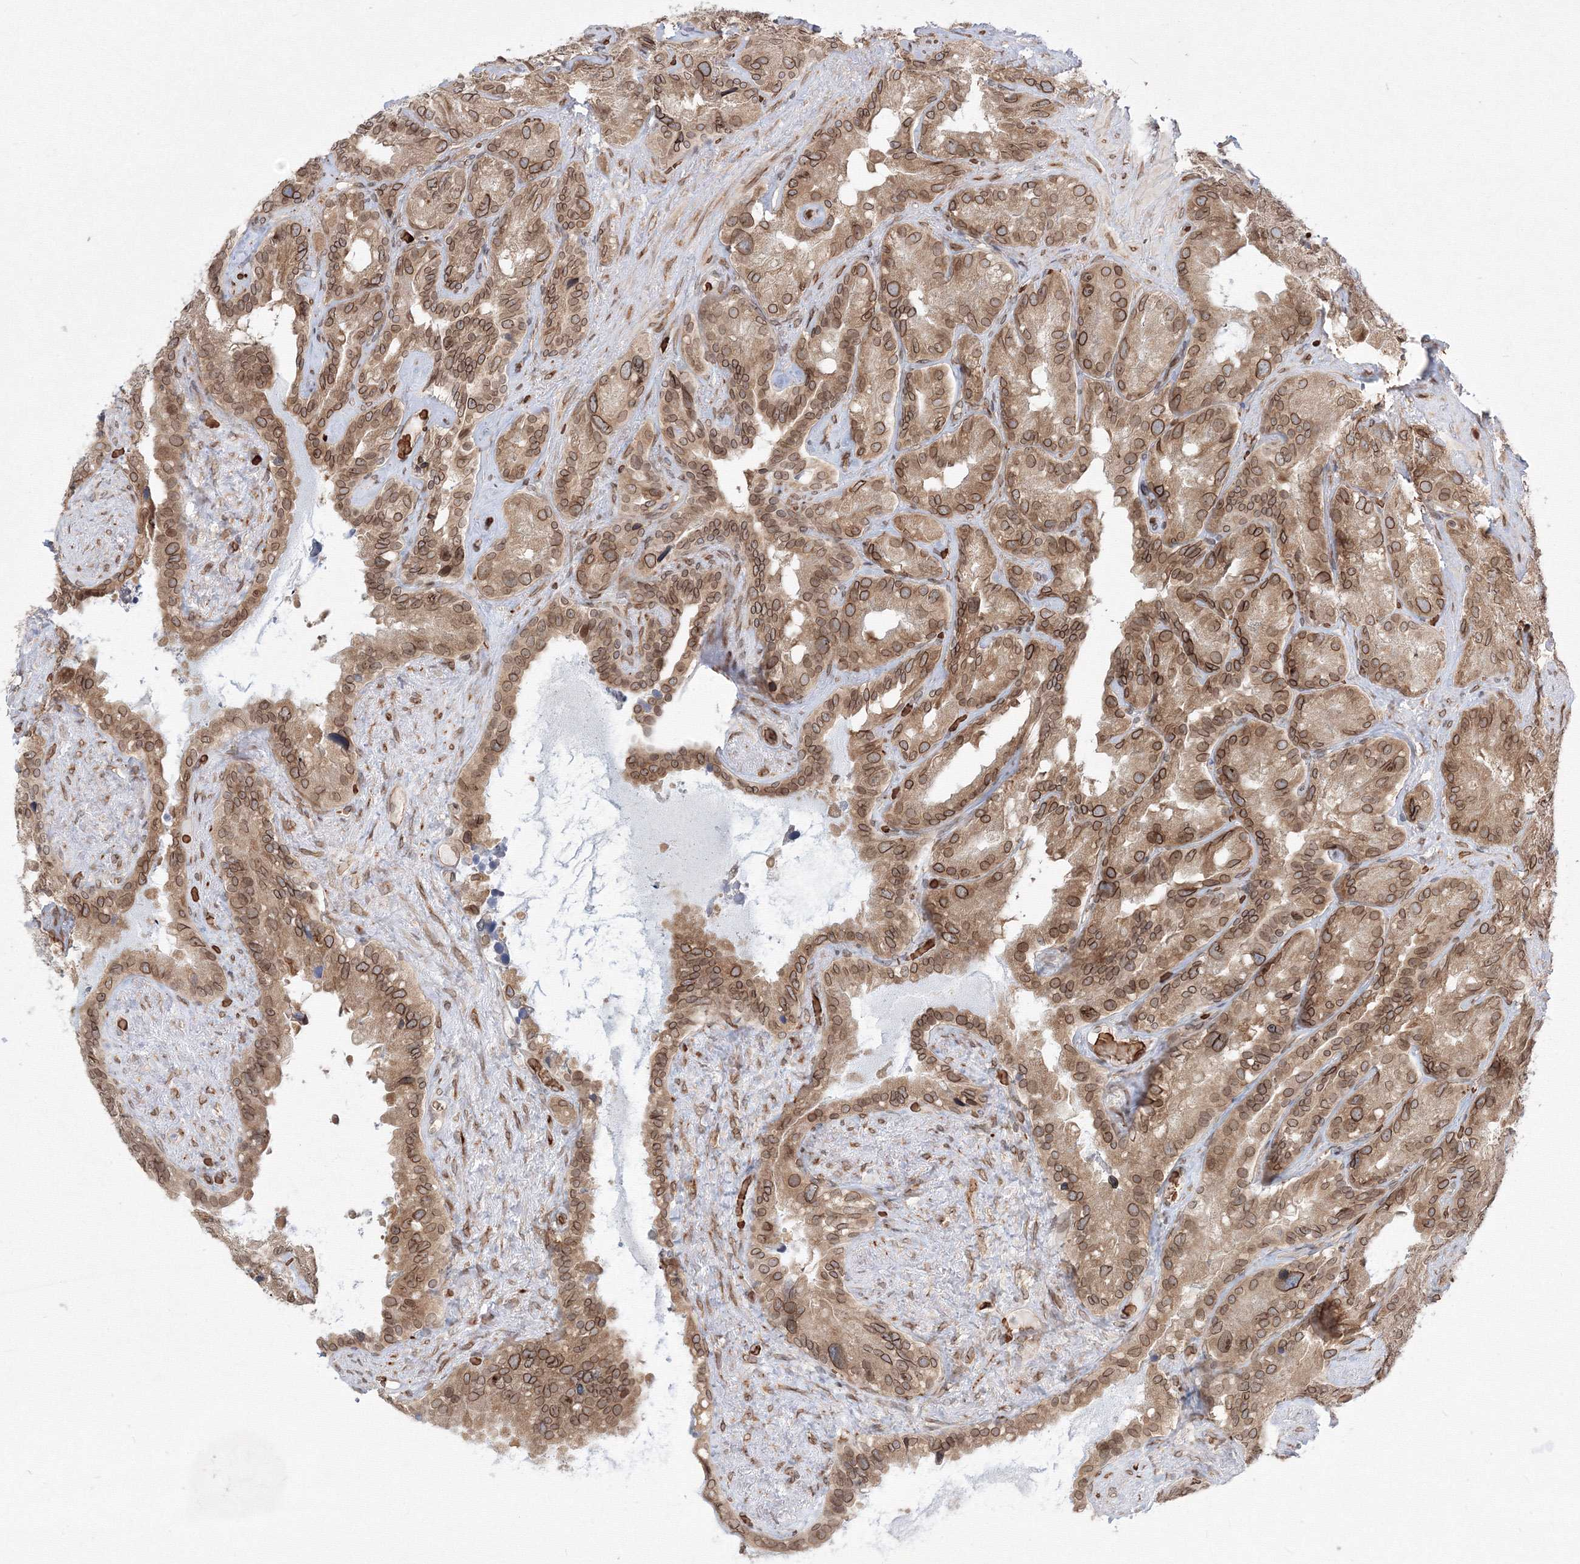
{"staining": {"intensity": "moderate", "quantity": ">75%", "location": "cytoplasmic/membranous,nuclear"}, "tissue": "seminal vesicle", "cell_type": "Glandular cells", "image_type": "normal", "snomed": [{"axis": "morphology", "description": "Normal tissue, NOS"}, {"axis": "topography", "description": "Prostate"}, {"axis": "topography", "description": "Seminal veicle"}], "caption": "A photomicrograph of seminal vesicle stained for a protein reveals moderate cytoplasmic/membranous,nuclear brown staining in glandular cells.", "gene": "DNAJB2", "patient": {"sex": "male", "age": 68}}